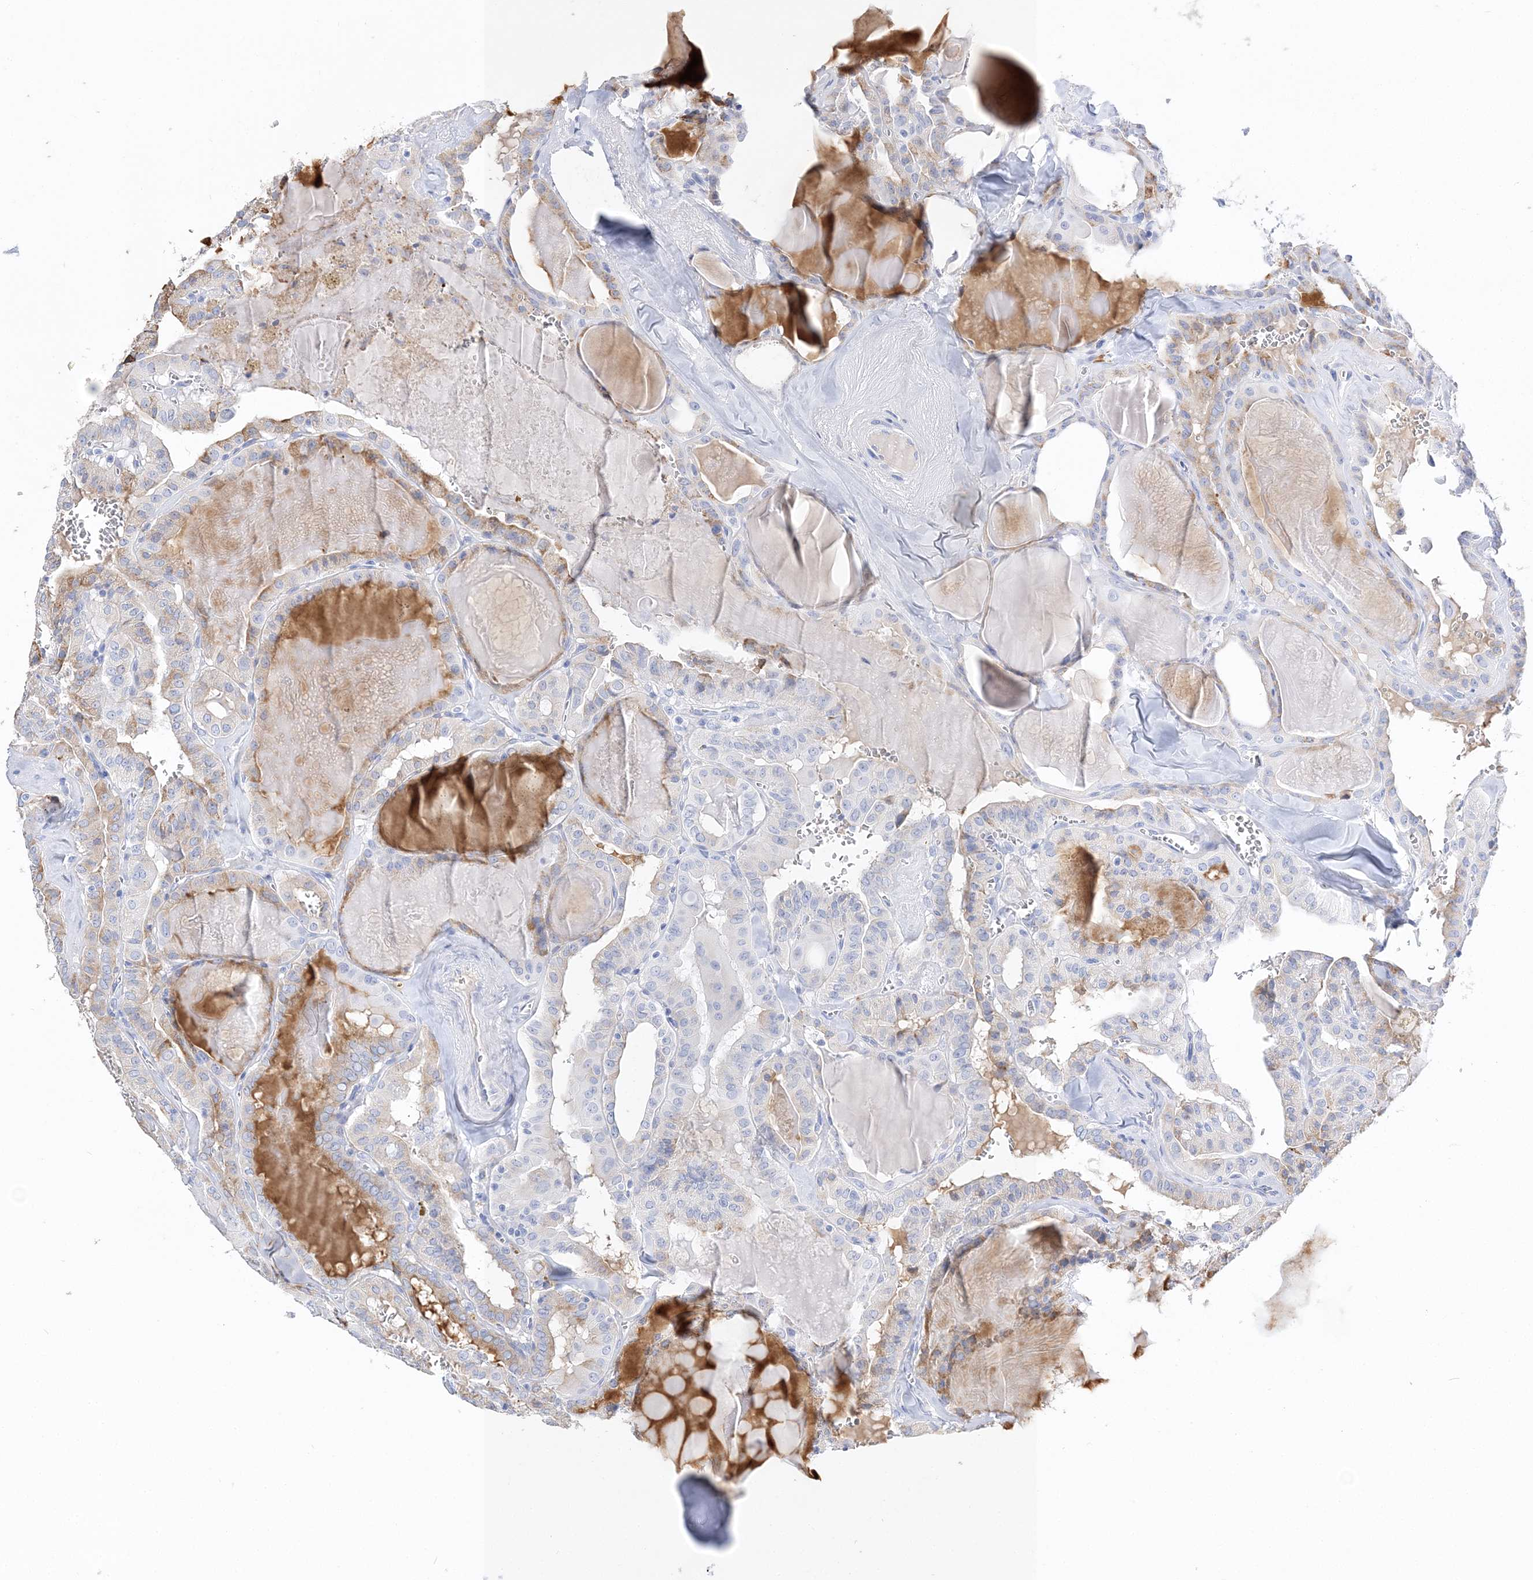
{"staining": {"intensity": "weak", "quantity": "<25%", "location": "cytoplasmic/membranous"}, "tissue": "thyroid cancer", "cell_type": "Tumor cells", "image_type": "cancer", "snomed": [{"axis": "morphology", "description": "Papillary adenocarcinoma, NOS"}, {"axis": "topography", "description": "Thyroid gland"}], "caption": "Tumor cells show no significant protein staining in thyroid cancer (papillary adenocarcinoma).", "gene": "TSPYL6", "patient": {"sex": "male", "age": 52}}